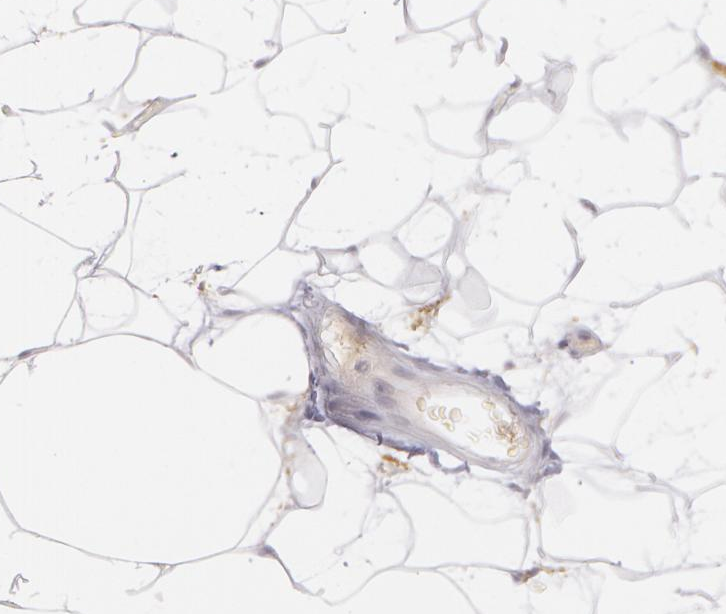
{"staining": {"intensity": "negative", "quantity": "none", "location": "none"}, "tissue": "adipose tissue", "cell_type": "Adipocytes", "image_type": "normal", "snomed": [{"axis": "morphology", "description": "Normal tissue, NOS"}, {"axis": "morphology", "description": "Fibrosis, NOS"}, {"axis": "topography", "description": "Breast"}], "caption": "IHC micrograph of unremarkable adipose tissue: adipose tissue stained with DAB demonstrates no significant protein positivity in adipocytes. The staining is performed using DAB (3,3'-diaminobenzidine) brown chromogen with nuclei counter-stained in using hematoxylin.", "gene": "LBP", "patient": {"sex": "female", "age": 24}}